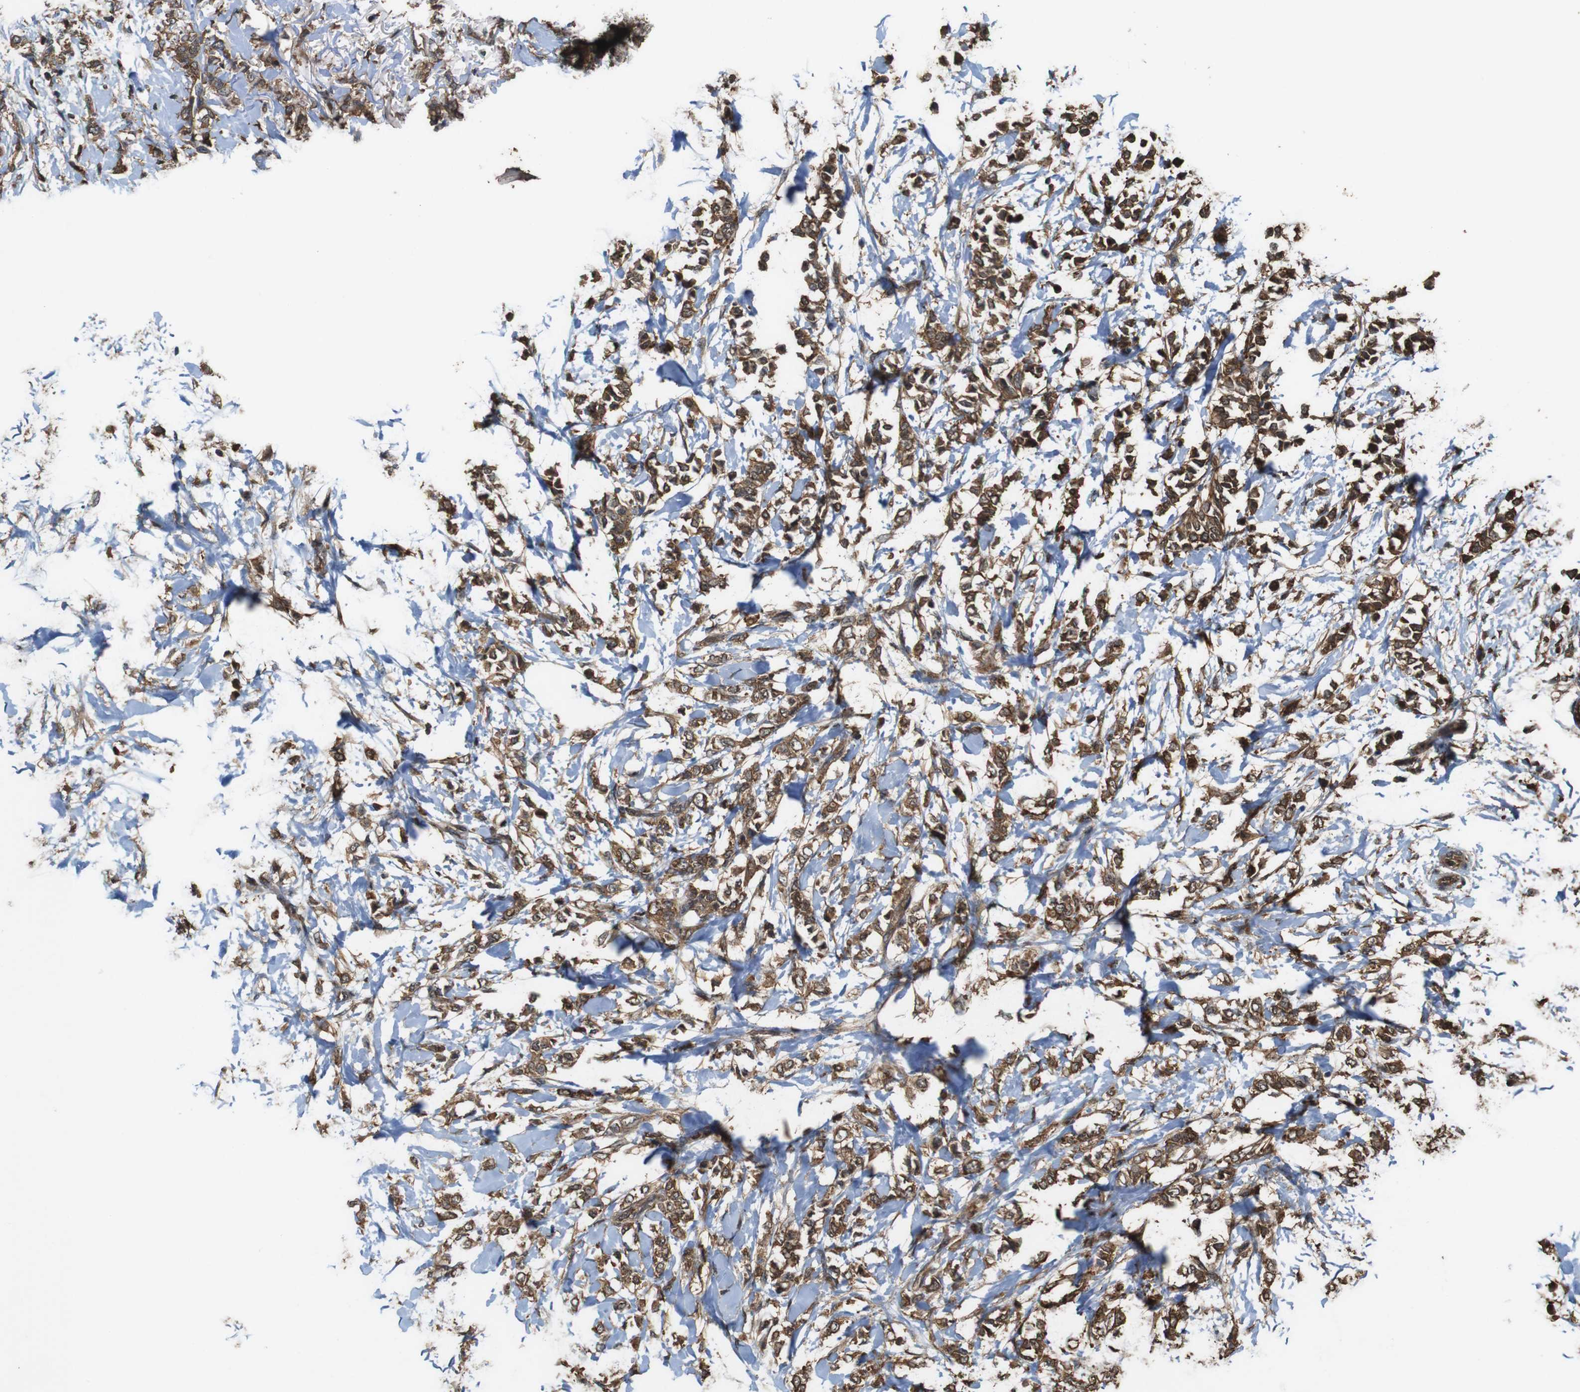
{"staining": {"intensity": "moderate", "quantity": ">75%", "location": "cytoplasmic/membranous"}, "tissue": "breast cancer", "cell_type": "Tumor cells", "image_type": "cancer", "snomed": [{"axis": "morphology", "description": "Lobular carcinoma, in situ"}, {"axis": "morphology", "description": "Lobular carcinoma"}, {"axis": "topography", "description": "Breast"}], "caption": "Approximately >75% of tumor cells in lobular carcinoma (breast) reveal moderate cytoplasmic/membranous protein staining as visualized by brown immunohistochemical staining.", "gene": "BAG4", "patient": {"sex": "female", "age": 41}}